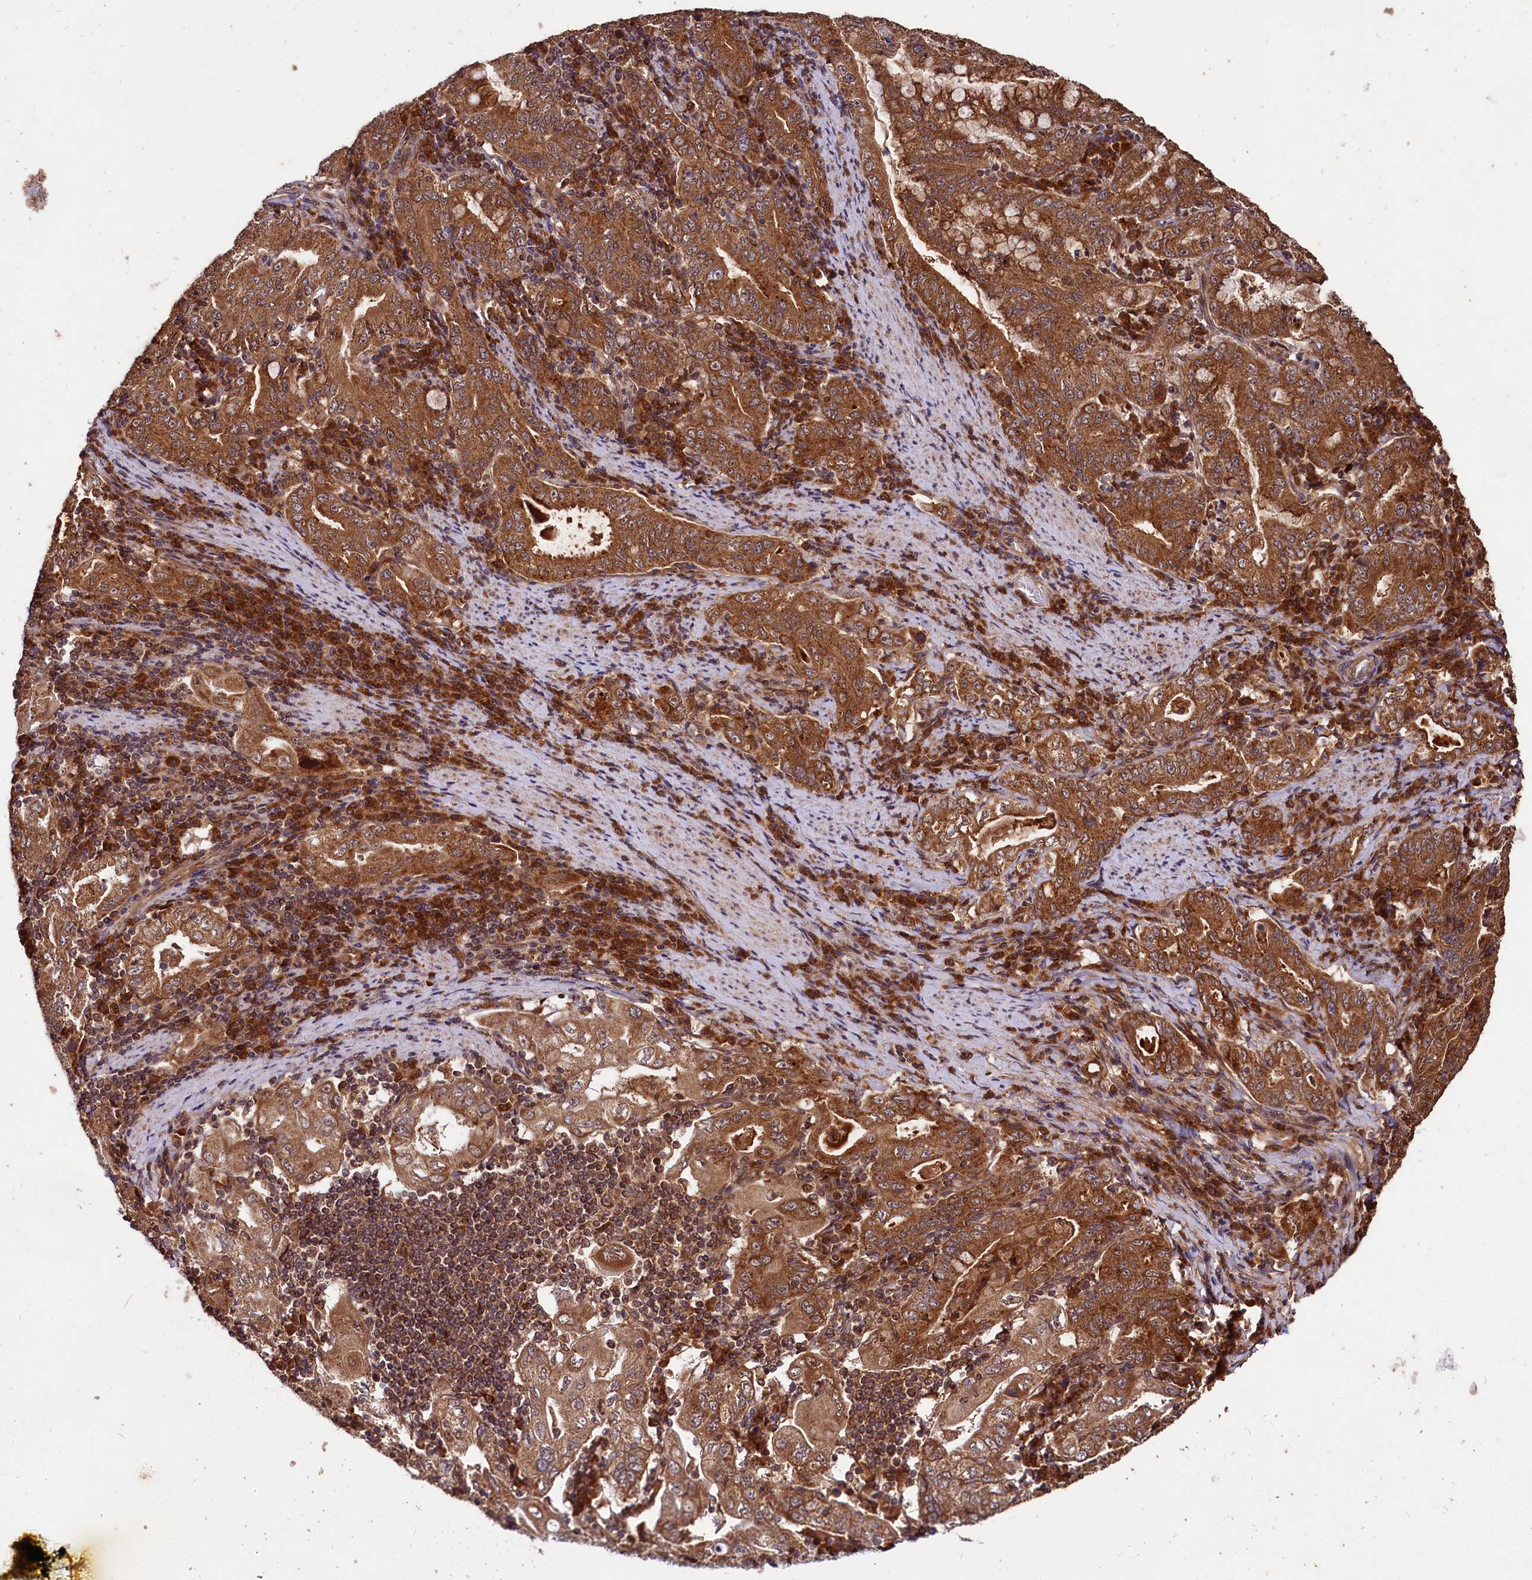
{"staining": {"intensity": "strong", "quantity": ">75%", "location": "cytoplasmic/membranous"}, "tissue": "stomach cancer", "cell_type": "Tumor cells", "image_type": "cancer", "snomed": [{"axis": "morphology", "description": "Normal tissue, NOS"}, {"axis": "morphology", "description": "Adenocarcinoma, NOS"}, {"axis": "topography", "description": "Esophagus"}, {"axis": "topography", "description": "Stomach, upper"}, {"axis": "topography", "description": "Peripheral nerve tissue"}], "caption": "This photomicrograph exhibits adenocarcinoma (stomach) stained with immunohistochemistry (IHC) to label a protein in brown. The cytoplasmic/membranous of tumor cells show strong positivity for the protein. Nuclei are counter-stained blue.", "gene": "UBE3A", "patient": {"sex": "male", "age": 62}}